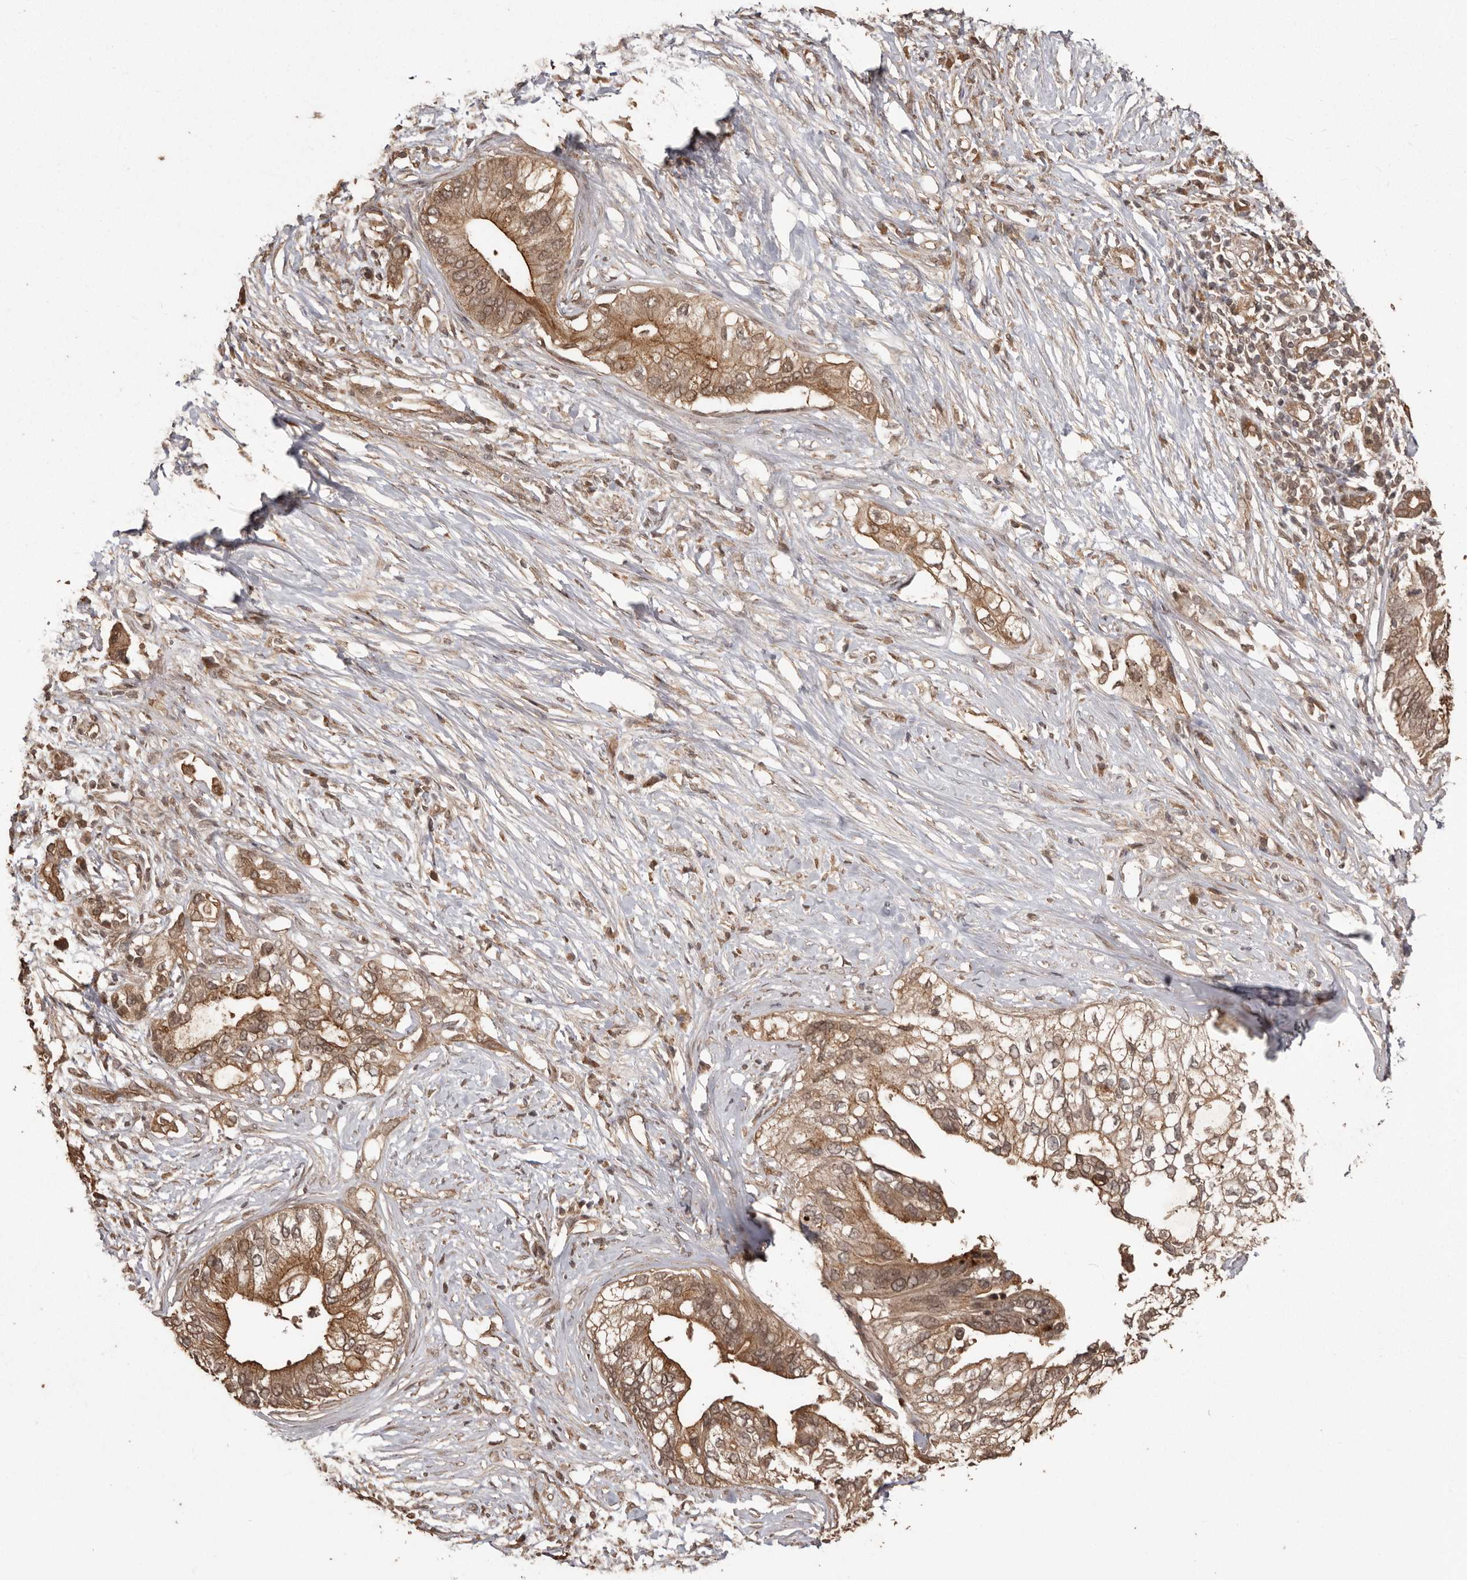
{"staining": {"intensity": "moderate", "quantity": ">75%", "location": "cytoplasmic/membranous"}, "tissue": "pancreatic cancer", "cell_type": "Tumor cells", "image_type": "cancer", "snomed": [{"axis": "morphology", "description": "Normal tissue, NOS"}, {"axis": "morphology", "description": "Adenocarcinoma, NOS"}, {"axis": "topography", "description": "Pancreas"}, {"axis": "topography", "description": "Peripheral nerve tissue"}], "caption": "Immunohistochemical staining of human pancreatic cancer displays moderate cytoplasmic/membranous protein expression in approximately >75% of tumor cells. Nuclei are stained in blue.", "gene": "NUP43", "patient": {"sex": "male", "age": 59}}